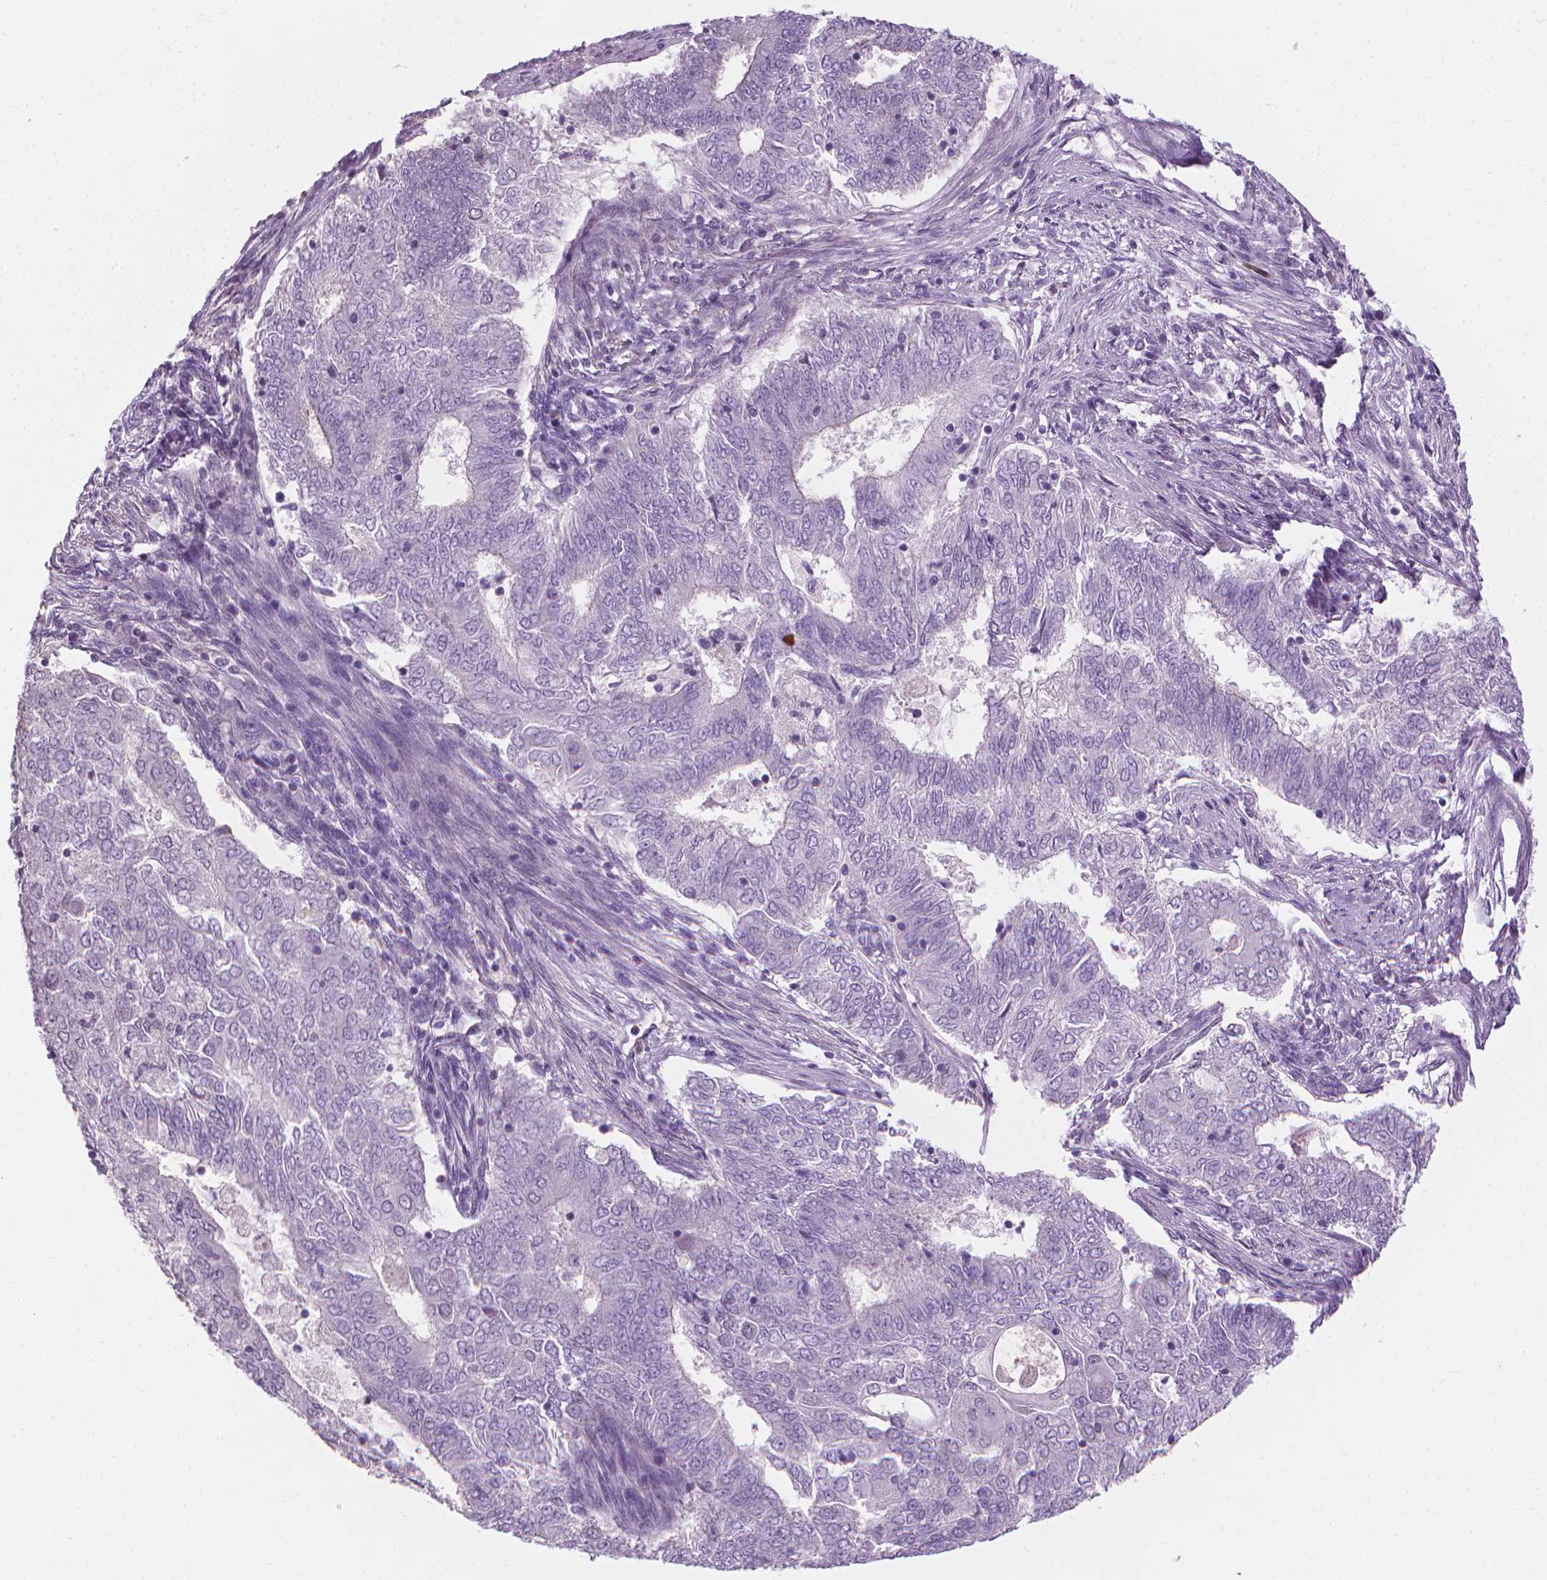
{"staining": {"intensity": "negative", "quantity": "none", "location": "none"}, "tissue": "endometrial cancer", "cell_type": "Tumor cells", "image_type": "cancer", "snomed": [{"axis": "morphology", "description": "Adenocarcinoma, NOS"}, {"axis": "topography", "description": "Endometrium"}], "caption": "The IHC histopathology image has no significant staining in tumor cells of adenocarcinoma (endometrial) tissue.", "gene": "SAXO2", "patient": {"sex": "female", "age": 62}}